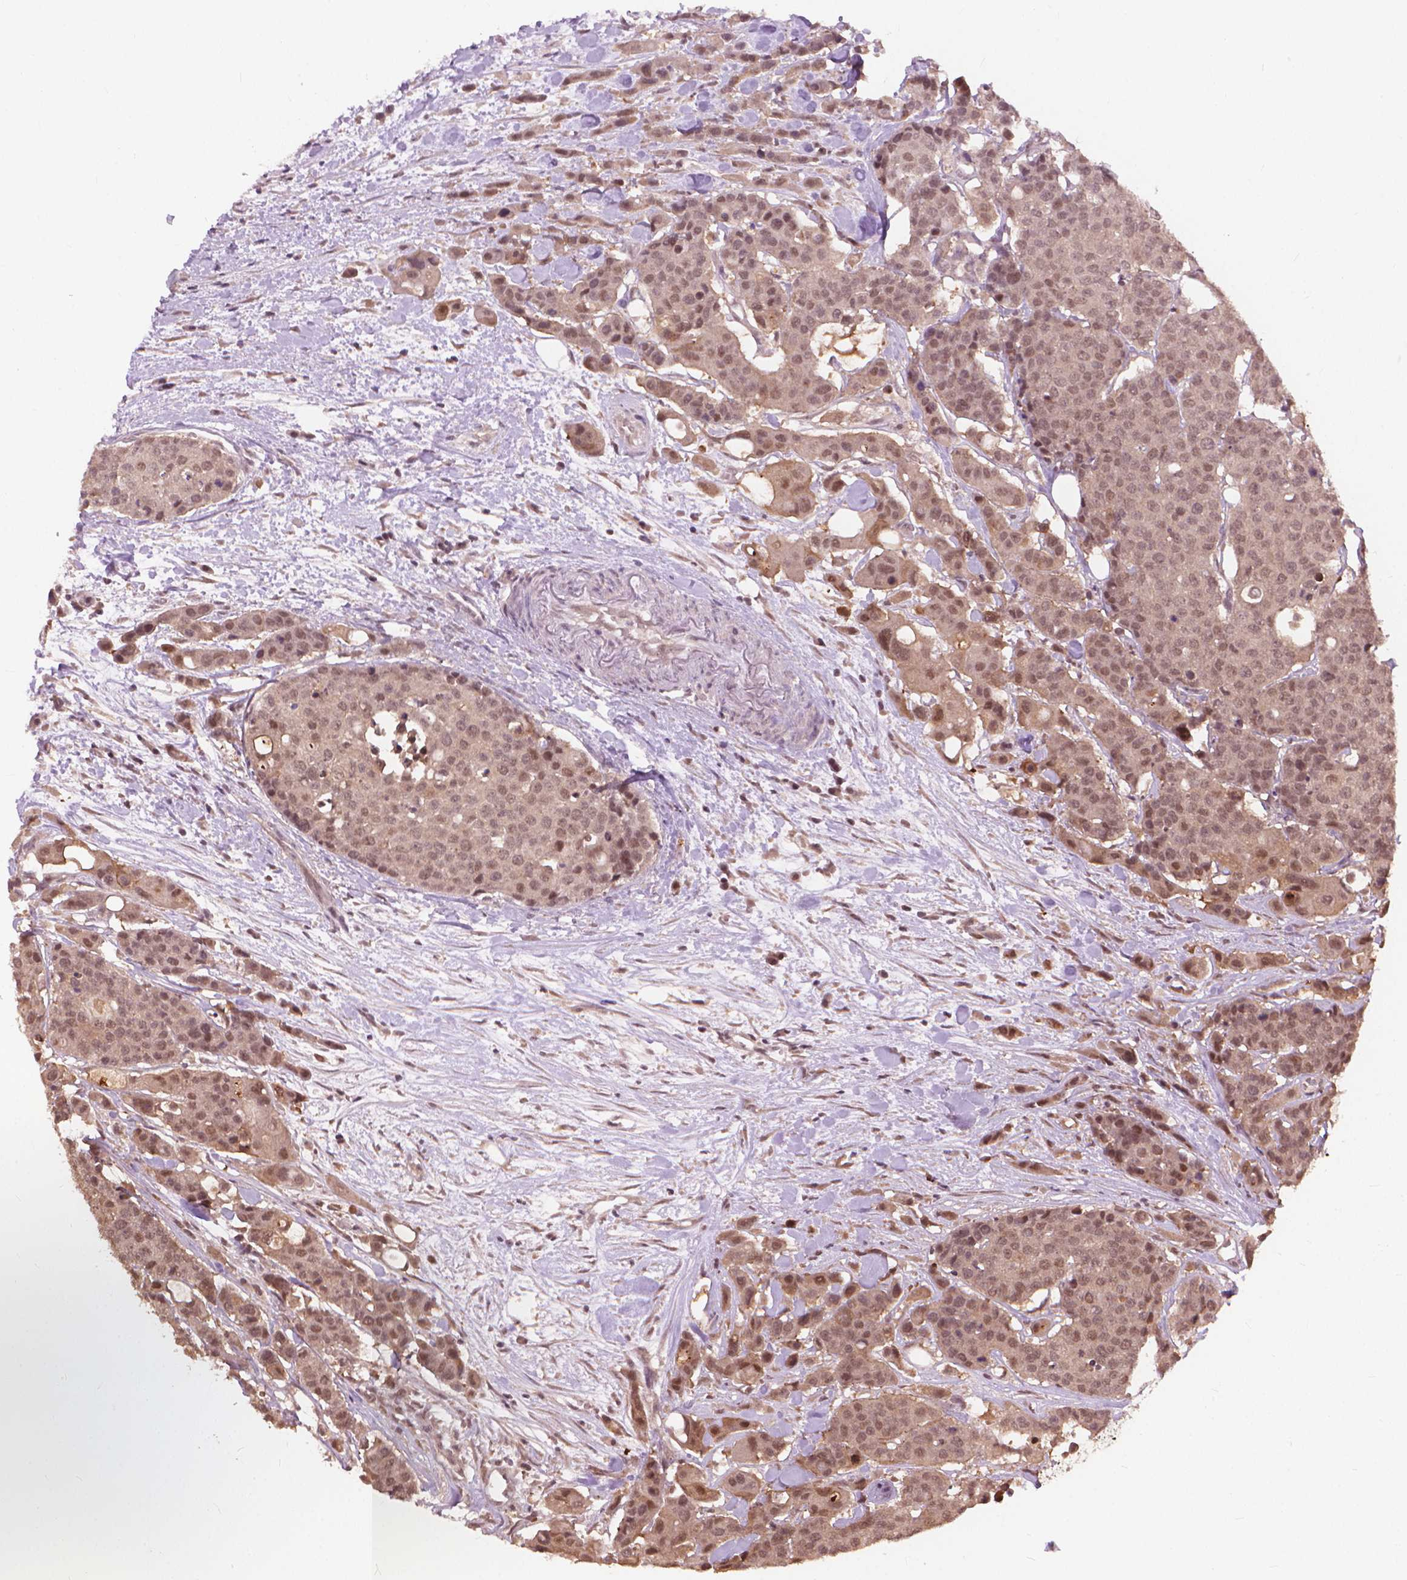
{"staining": {"intensity": "moderate", "quantity": "25%-75%", "location": "nuclear"}, "tissue": "carcinoid", "cell_type": "Tumor cells", "image_type": "cancer", "snomed": [{"axis": "morphology", "description": "Carcinoid, malignant, NOS"}, {"axis": "topography", "description": "Colon"}], "caption": "Approximately 25%-75% of tumor cells in human carcinoid demonstrate moderate nuclear protein positivity as visualized by brown immunohistochemical staining.", "gene": "SSU72", "patient": {"sex": "male", "age": 81}}